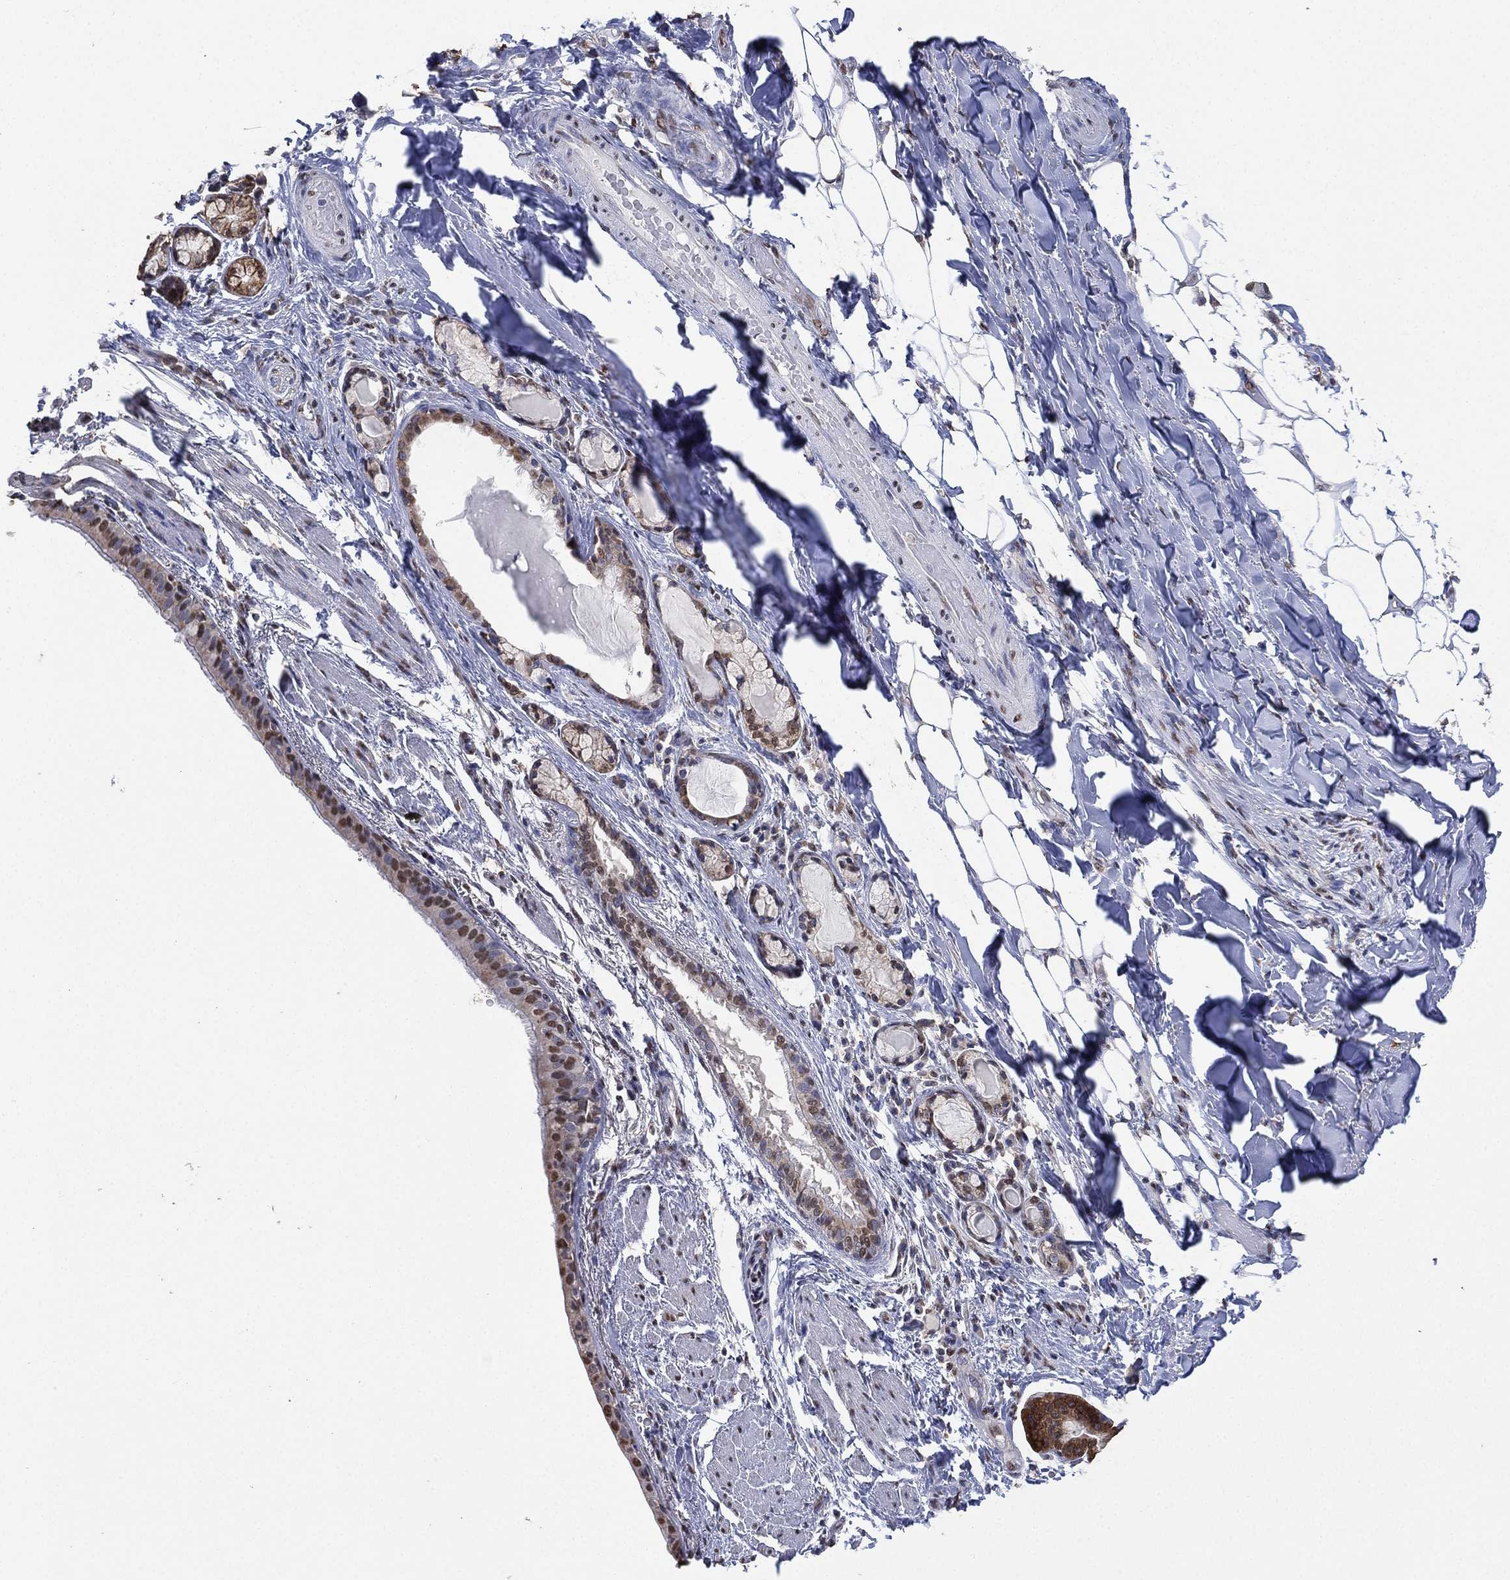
{"staining": {"intensity": "moderate", "quantity": "<25%", "location": "nuclear"}, "tissue": "bronchus", "cell_type": "Respiratory epithelial cells", "image_type": "normal", "snomed": [{"axis": "morphology", "description": "Normal tissue, NOS"}, {"axis": "morphology", "description": "Squamous cell carcinoma, NOS"}, {"axis": "topography", "description": "Bronchus"}, {"axis": "topography", "description": "Lung"}], "caption": "Immunohistochemistry staining of benign bronchus, which demonstrates low levels of moderate nuclear positivity in approximately <25% of respiratory epithelial cells indicating moderate nuclear protein staining. The staining was performed using DAB (3,3'-diaminobenzidine) (brown) for protein detection and nuclei were counterstained in hematoxylin (blue).", "gene": "ALDH7A1", "patient": {"sex": "male", "age": 69}}